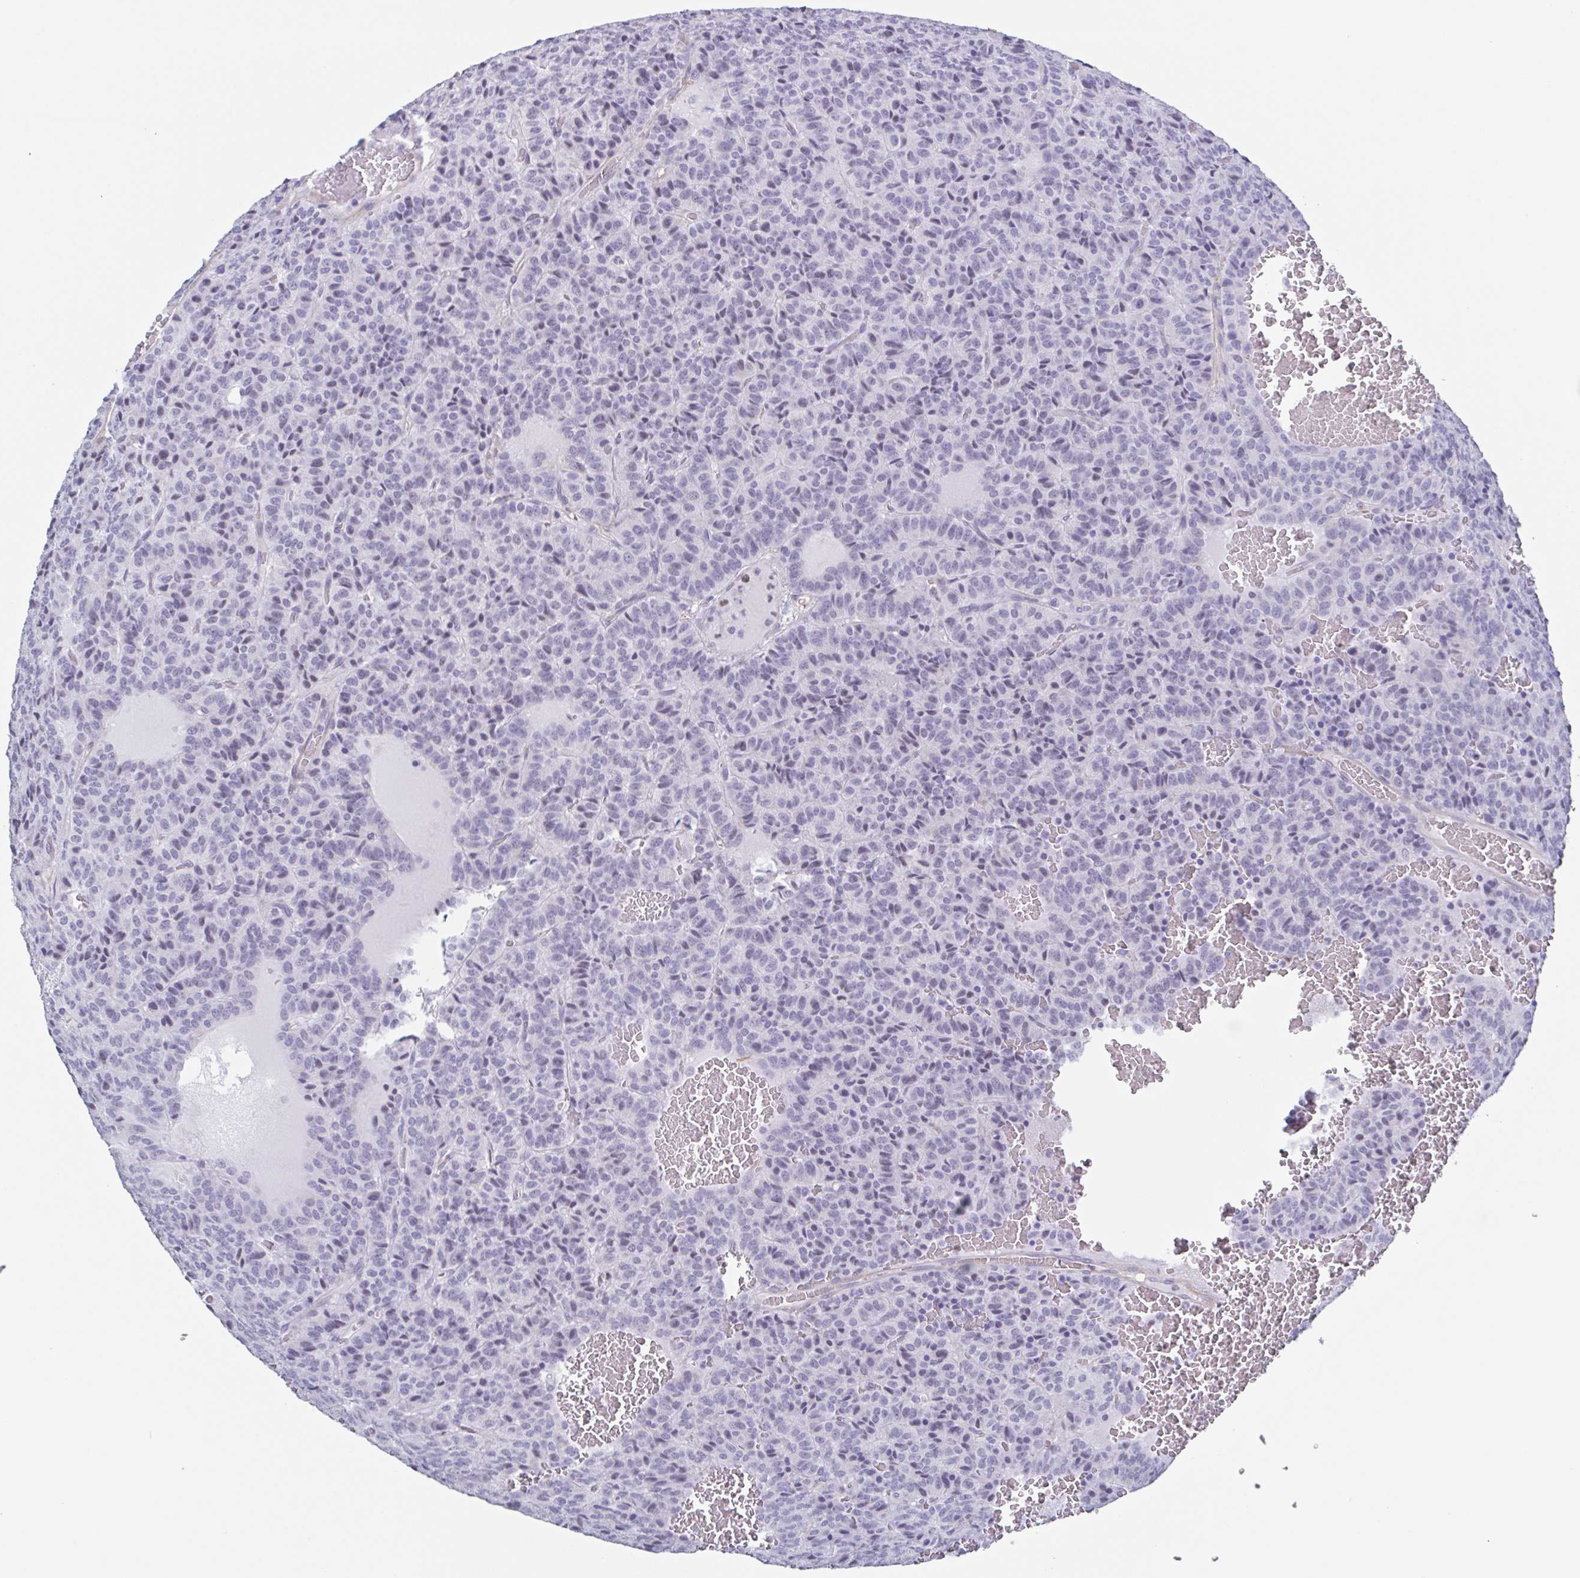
{"staining": {"intensity": "negative", "quantity": "none", "location": "none"}, "tissue": "carcinoid", "cell_type": "Tumor cells", "image_type": "cancer", "snomed": [{"axis": "morphology", "description": "Carcinoid, malignant, NOS"}, {"axis": "topography", "description": "Lung"}], "caption": "This is a photomicrograph of immunohistochemistry (IHC) staining of carcinoid, which shows no staining in tumor cells. Brightfield microscopy of immunohistochemistry stained with DAB (3,3'-diaminobenzidine) (brown) and hematoxylin (blue), captured at high magnification.", "gene": "PBOV1", "patient": {"sex": "male", "age": 70}}